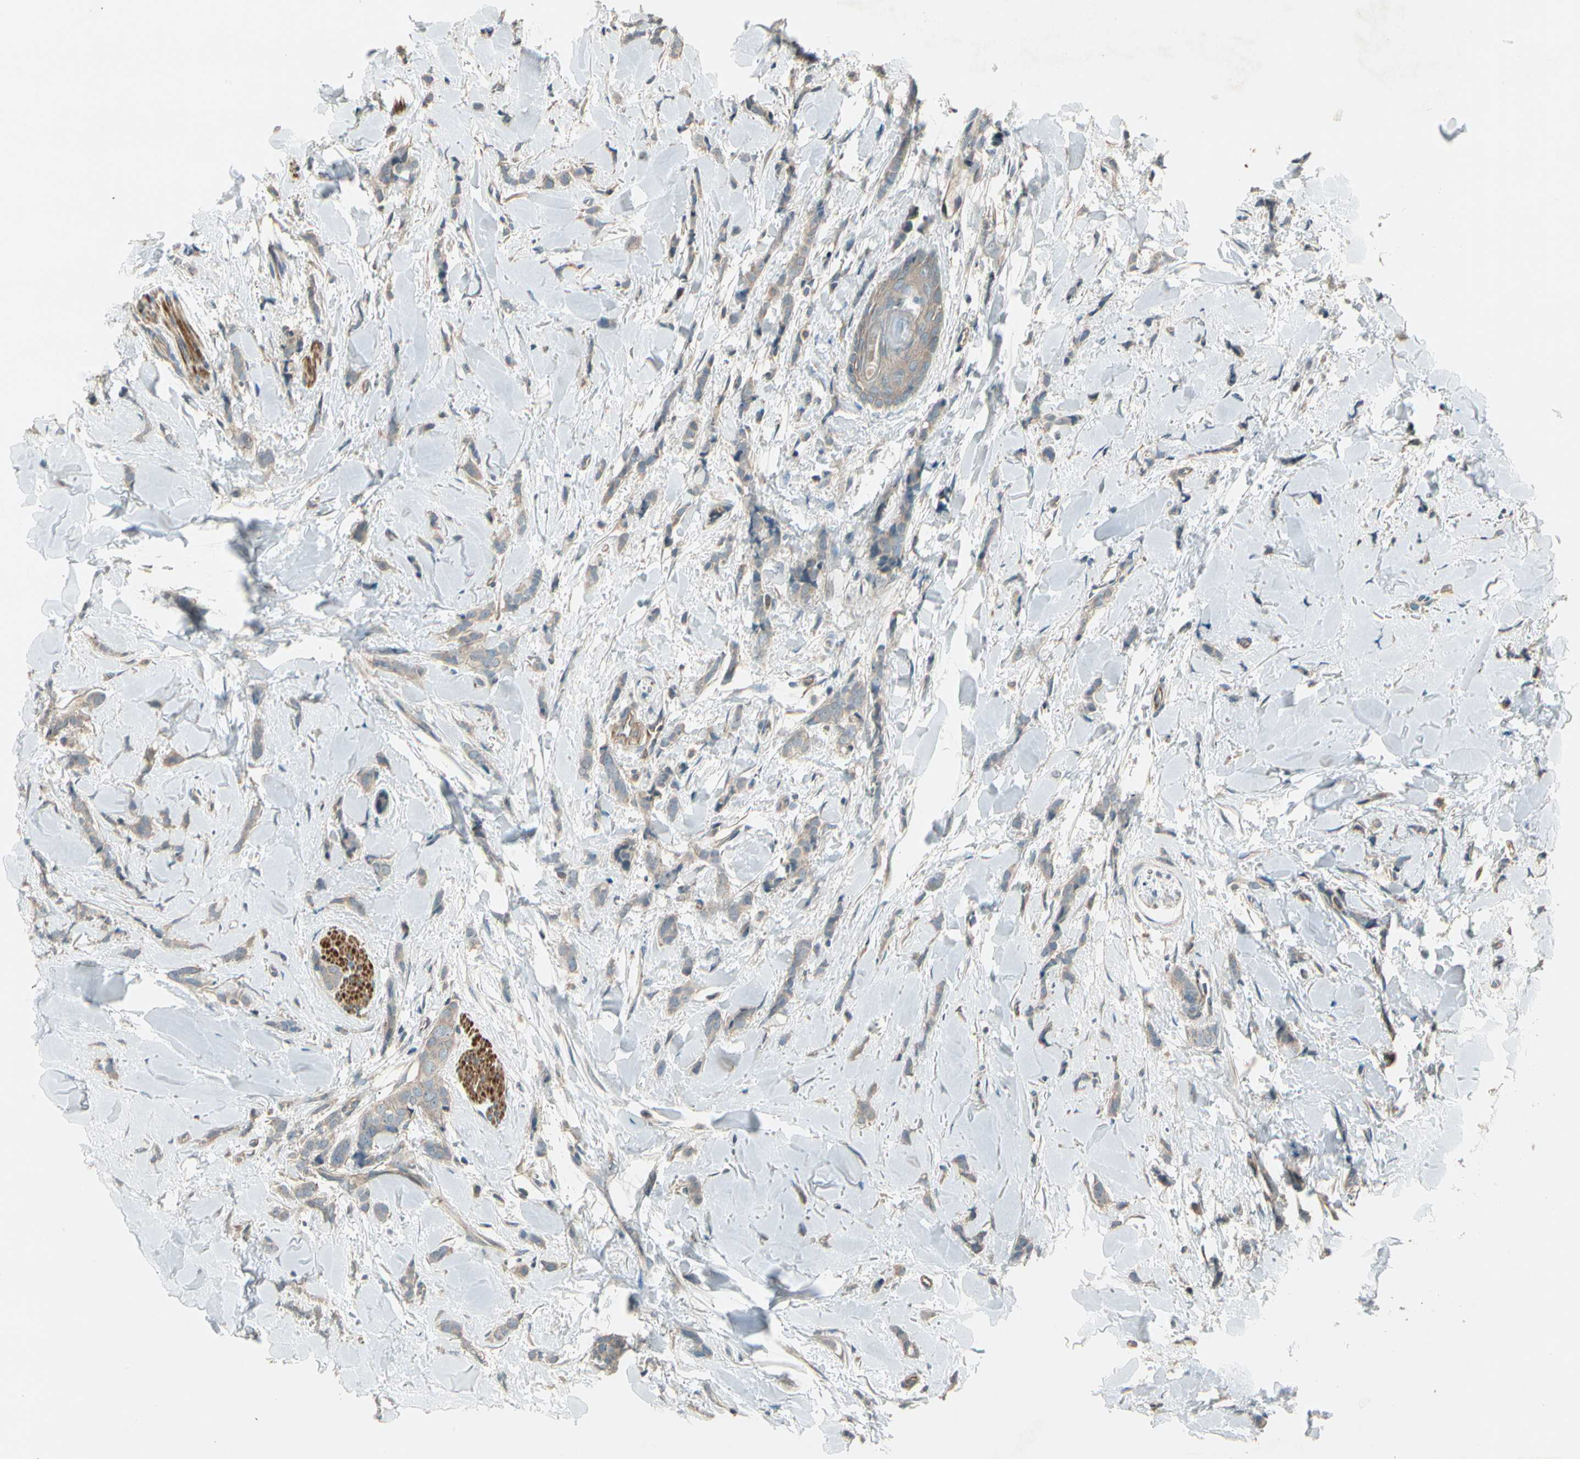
{"staining": {"intensity": "weak", "quantity": ">75%", "location": "cytoplasmic/membranous"}, "tissue": "breast cancer", "cell_type": "Tumor cells", "image_type": "cancer", "snomed": [{"axis": "morphology", "description": "Lobular carcinoma"}, {"axis": "topography", "description": "Skin"}, {"axis": "topography", "description": "Breast"}], "caption": "Breast cancer (lobular carcinoma) was stained to show a protein in brown. There is low levels of weak cytoplasmic/membranous expression in approximately >75% of tumor cells.", "gene": "ACVR1", "patient": {"sex": "female", "age": 46}}